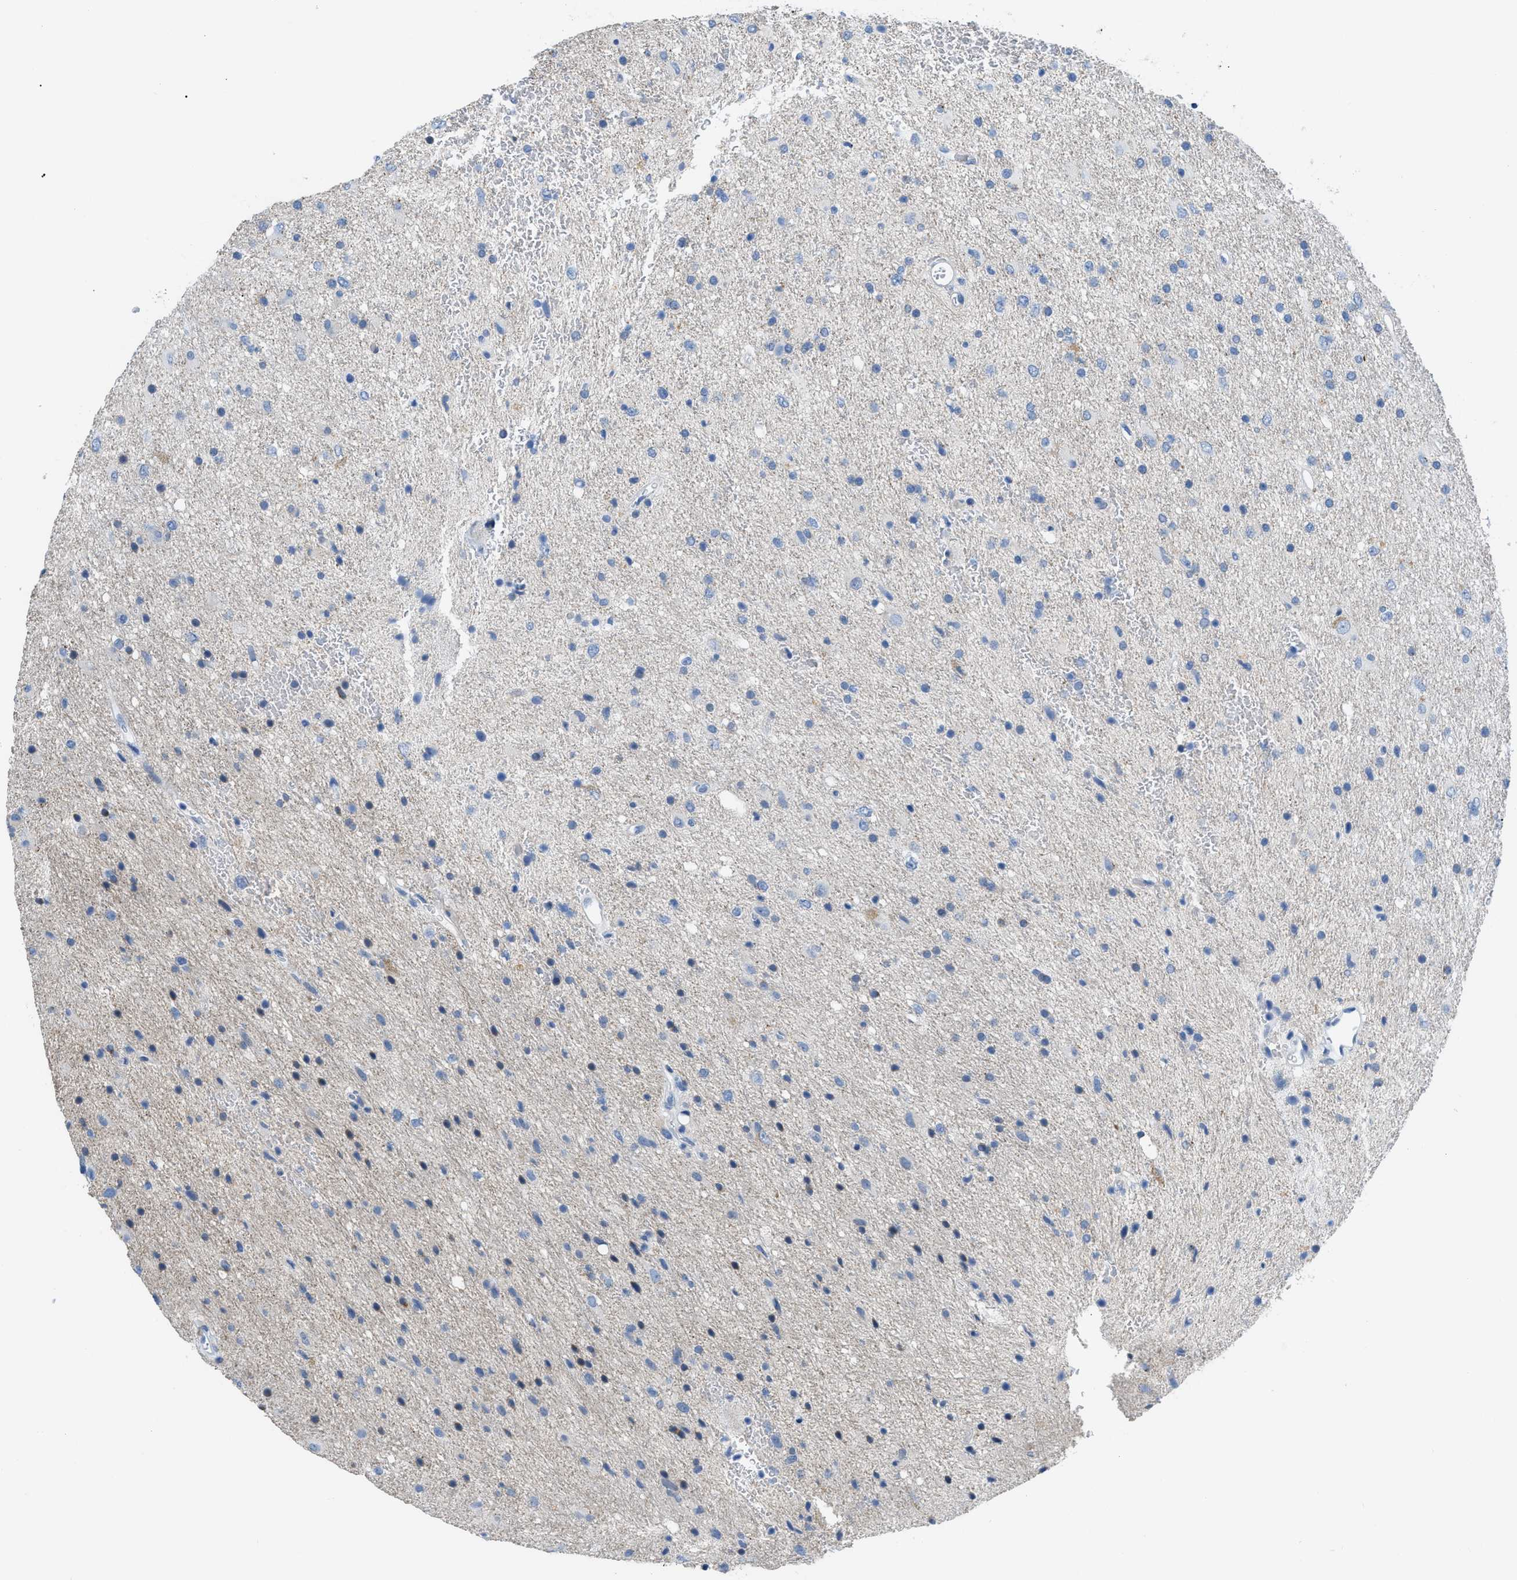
{"staining": {"intensity": "negative", "quantity": "none", "location": "none"}, "tissue": "glioma", "cell_type": "Tumor cells", "image_type": "cancer", "snomed": [{"axis": "morphology", "description": "Glioma, malignant, Low grade"}, {"axis": "topography", "description": "Brain"}], "caption": "The image displays no significant staining in tumor cells of low-grade glioma (malignant).", "gene": "FDCSP", "patient": {"sex": "male", "age": 77}}